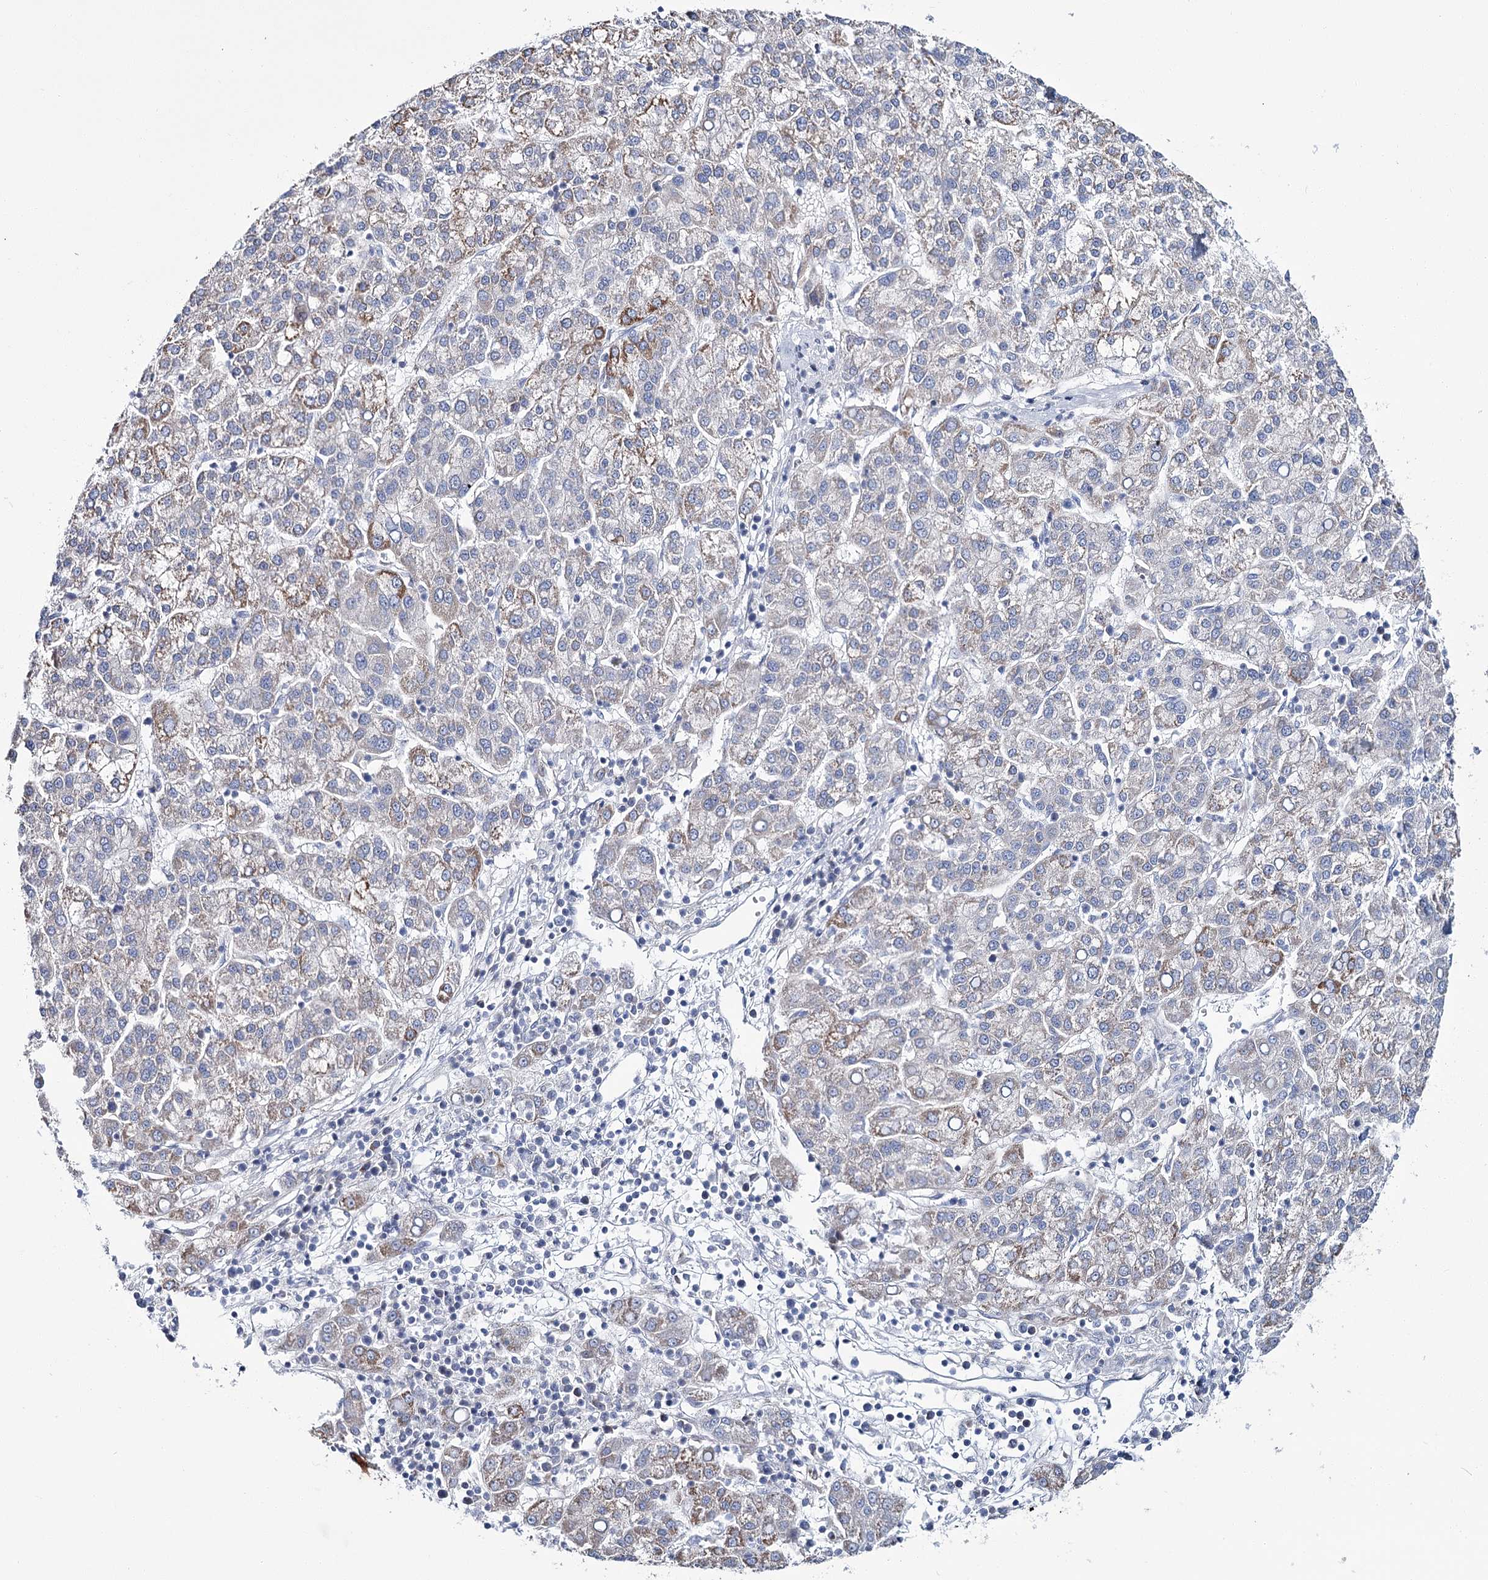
{"staining": {"intensity": "weak", "quantity": "25%-75%", "location": "cytoplasmic/membranous"}, "tissue": "liver cancer", "cell_type": "Tumor cells", "image_type": "cancer", "snomed": [{"axis": "morphology", "description": "Carcinoma, Hepatocellular, NOS"}, {"axis": "topography", "description": "Liver"}], "caption": "A brown stain highlights weak cytoplasmic/membranous staining of a protein in liver hepatocellular carcinoma tumor cells.", "gene": "CPLANE1", "patient": {"sex": "female", "age": 58}}